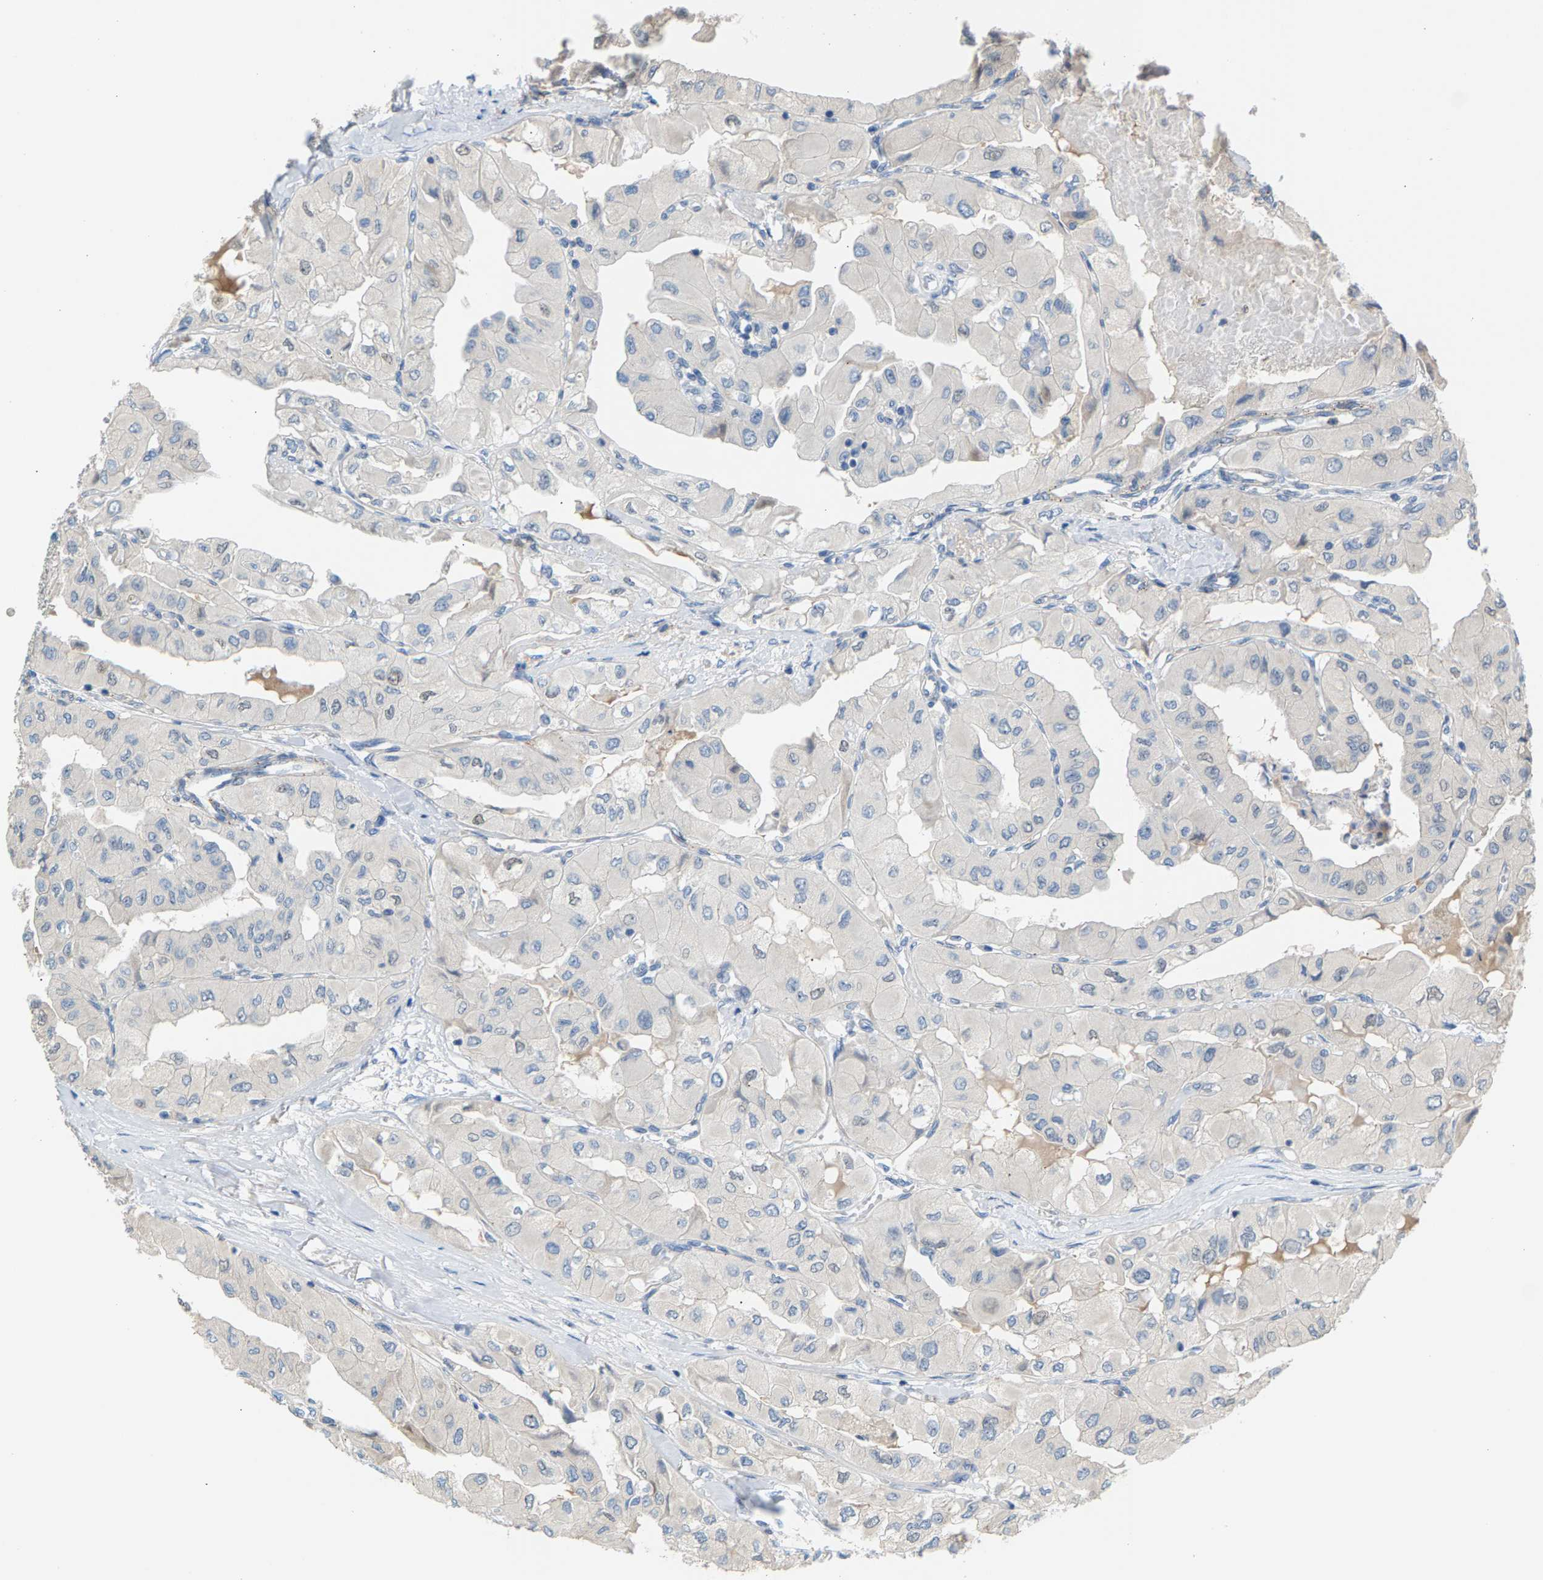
{"staining": {"intensity": "weak", "quantity": "<25%", "location": "cytoplasmic/membranous"}, "tissue": "thyroid cancer", "cell_type": "Tumor cells", "image_type": "cancer", "snomed": [{"axis": "morphology", "description": "Papillary adenocarcinoma, NOS"}, {"axis": "topography", "description": "Thyroid gland"}], "caption": "Immunohistochemical staining of thyroid papillary adenocarcinoma reveals no significant expression in tumor cells. (Immunohistochemistry, brightfield microscopy, high magnification).", "gene": "KRTAP27-1", "patient": {"sex": "female", "age": 59}}